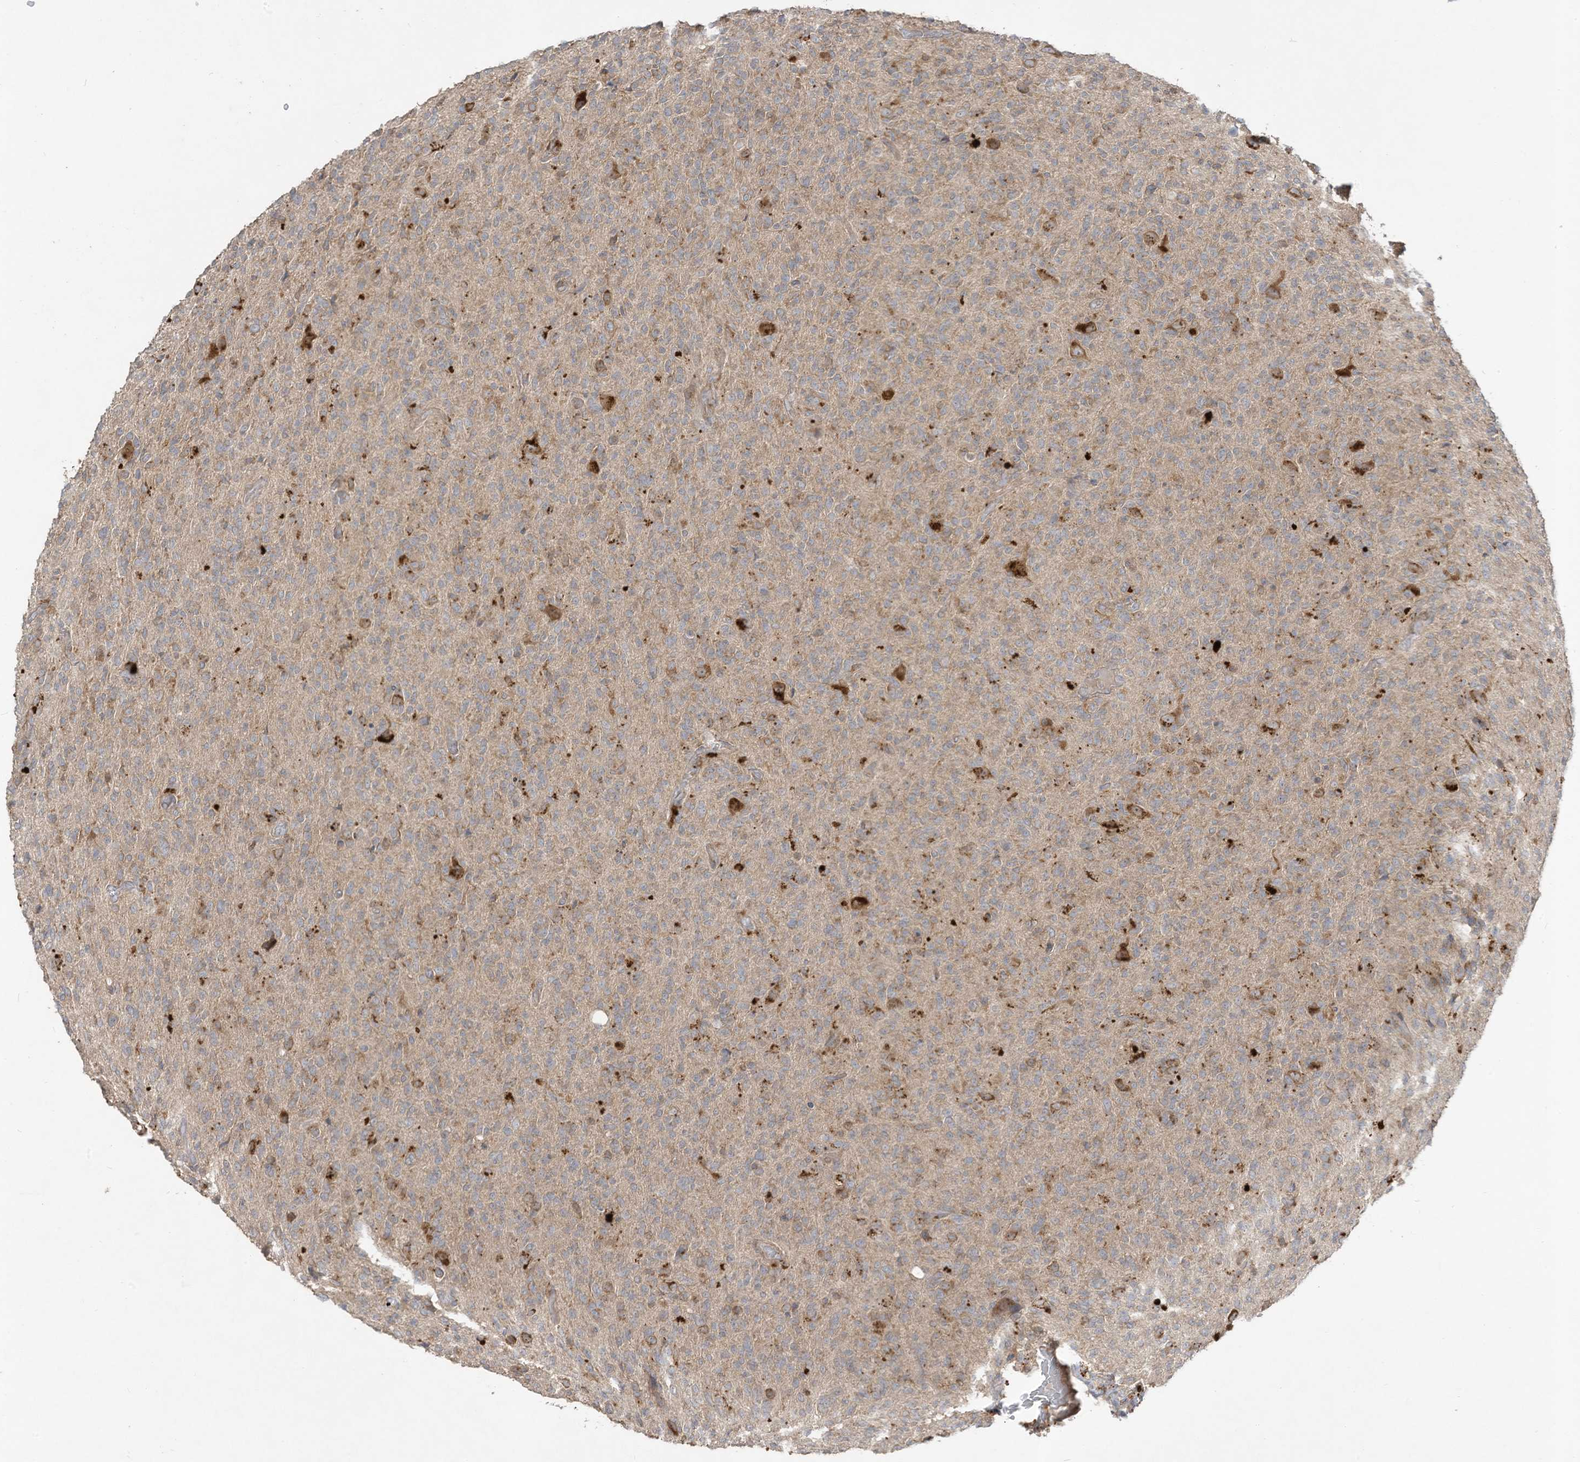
{"staining": {"intensity": "negative", "quantity": "none", "location": "none"}, "tissue": "glioma", "cell_type": "Tumor cells", "image_type": "cancer", "snomed": [{"axis": "morphology", "description": "Glioma, malignant, High grade"}, {"axis": "topography", "description": "Brain"}], "caption": "The IHC histopathology image has no significant staining in tumor cells of high-grade glioma (malignant) tissue.", "gene": "LDAH", "patient": {"sex": "female", "age": 57}}